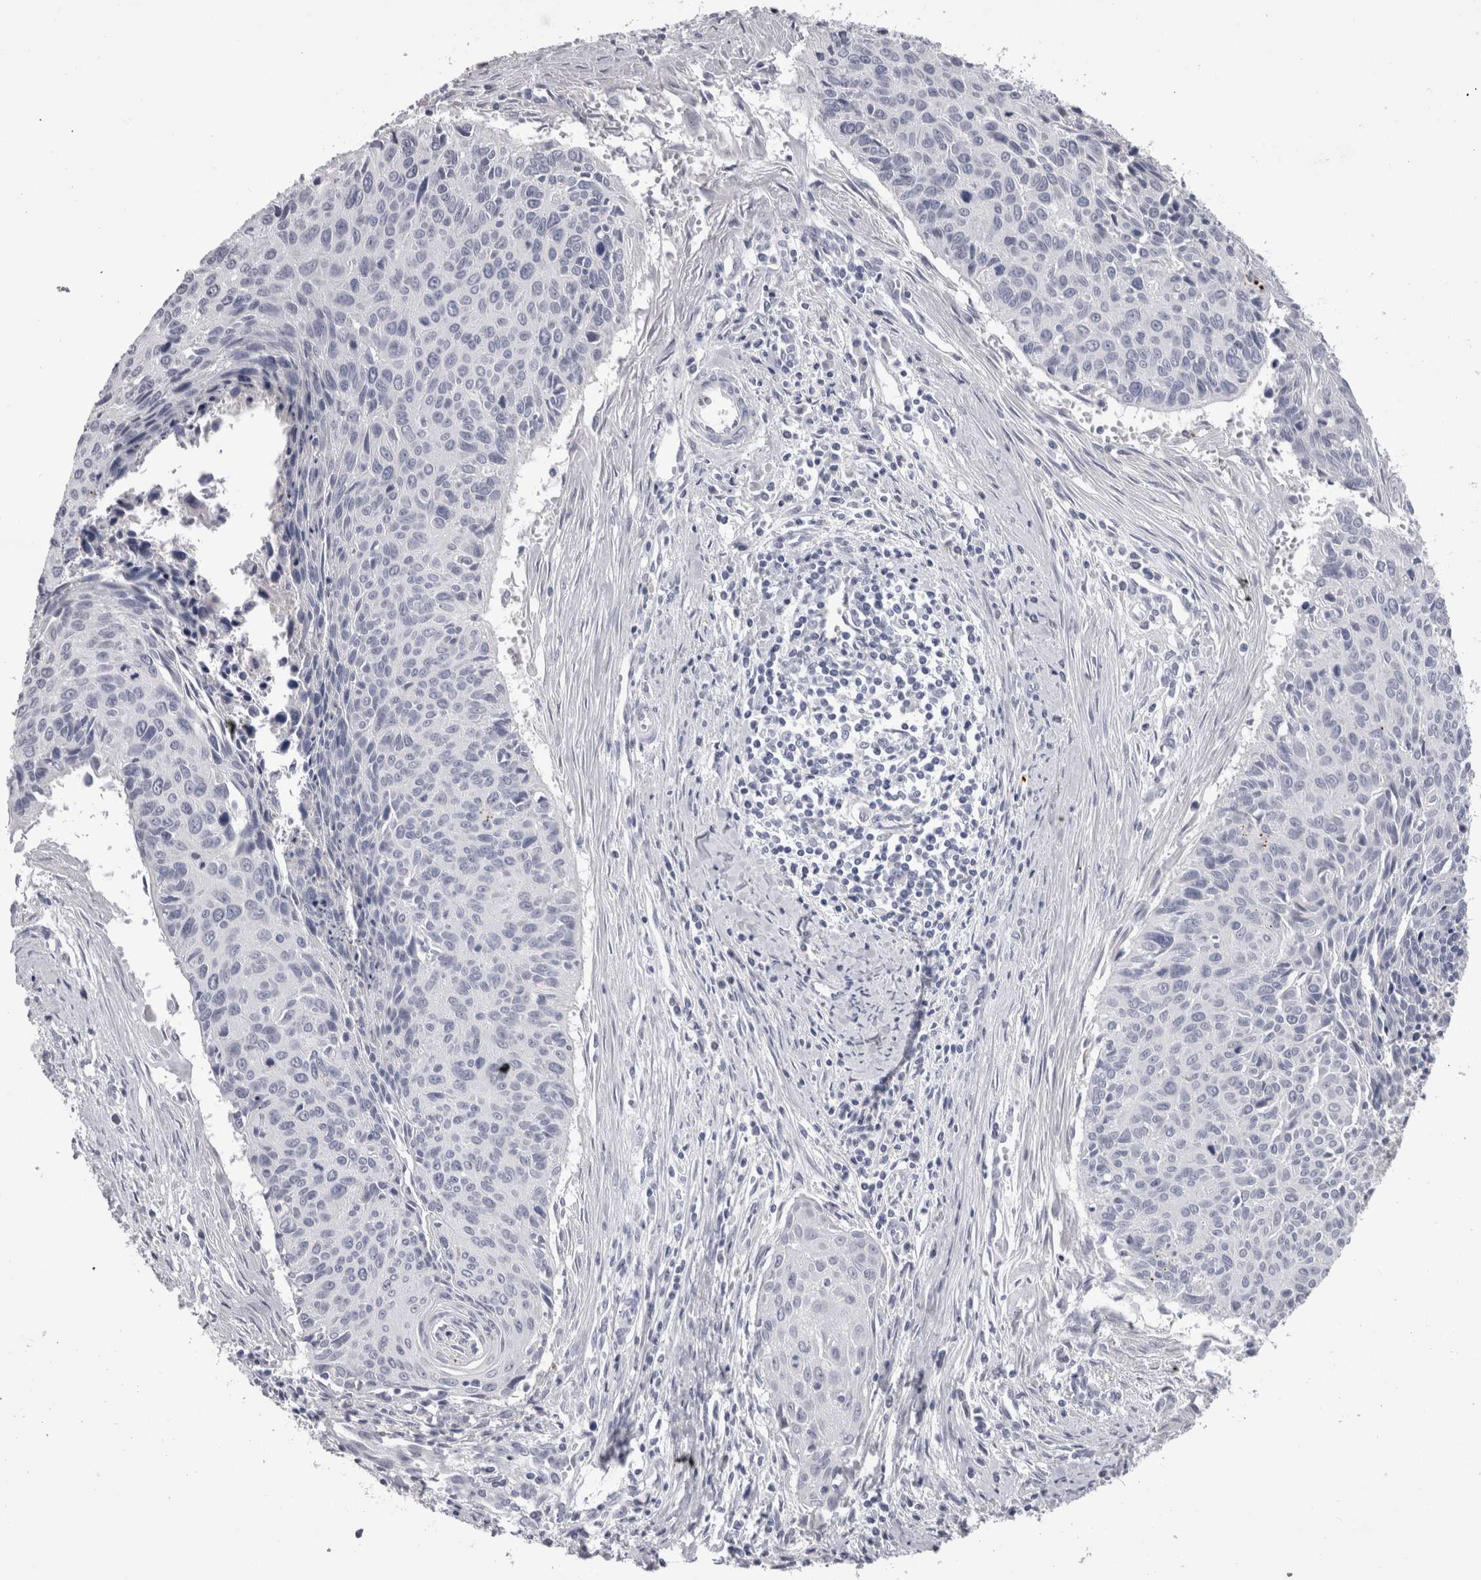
{"staining": {"intensity": "negative", "quantity": "none", "location": "none"}, "tissue": "cervical cancer", "cell_type": "Tumor cells", "image_type": "cancer", "snomed": [{"axis": "morphology", "description": "Squamous cell carcinoma, NOS"}, {"axis": "topography", "description": "Cervix"}], "caption": "A histopathology image of cervical squamous cell carcinoma stained for a protein shows no brown staining in tumor cells. (DAB immunohistochemistry (IHC) visualized using brightfield microscopy, high magnification).", "gene": "ADAM2", "patient": {"sex": "female", "age": 55}}